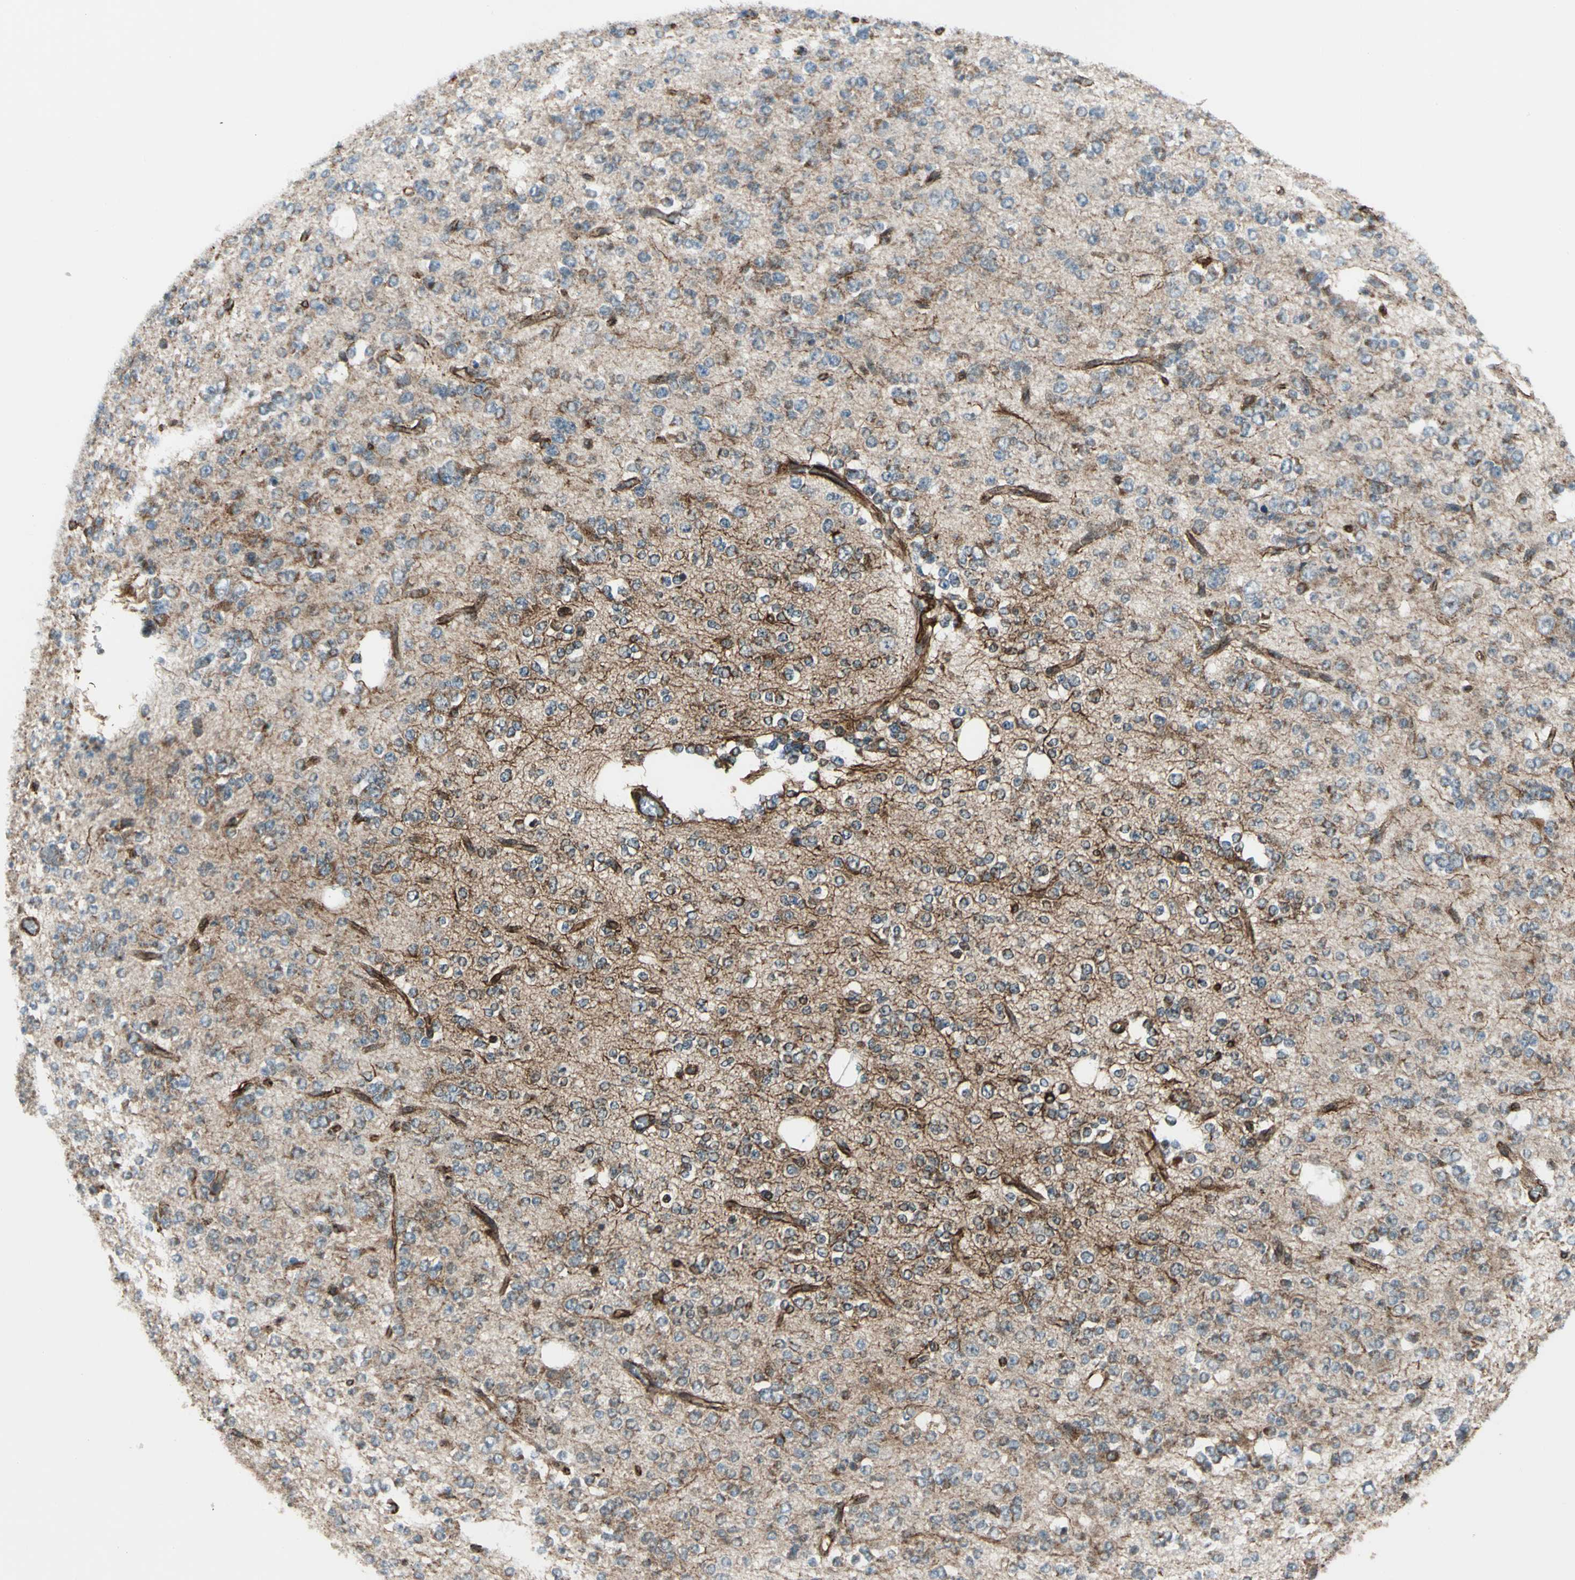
{"staining": {"intensity": "moderate", "quantity": ">75%", "location": "cytoplasmic/membranous"}, "tissue": "glioma", "cell_type": "Tumor cells", "image_type": "cancer", "snomed": [{"axis": "morphology", "description": "Glioma, malignant, Low grade"}, {"axis": "topography", "description": "Brain"}], "caption": "Immunohistochemical staining of human glioma reveals medium levels of moderate cytoplasmic/membranous protein staining in about >75% of tumor cells.", "gene": "EXD2", "patient": {"sex": "male", "age": 38}}